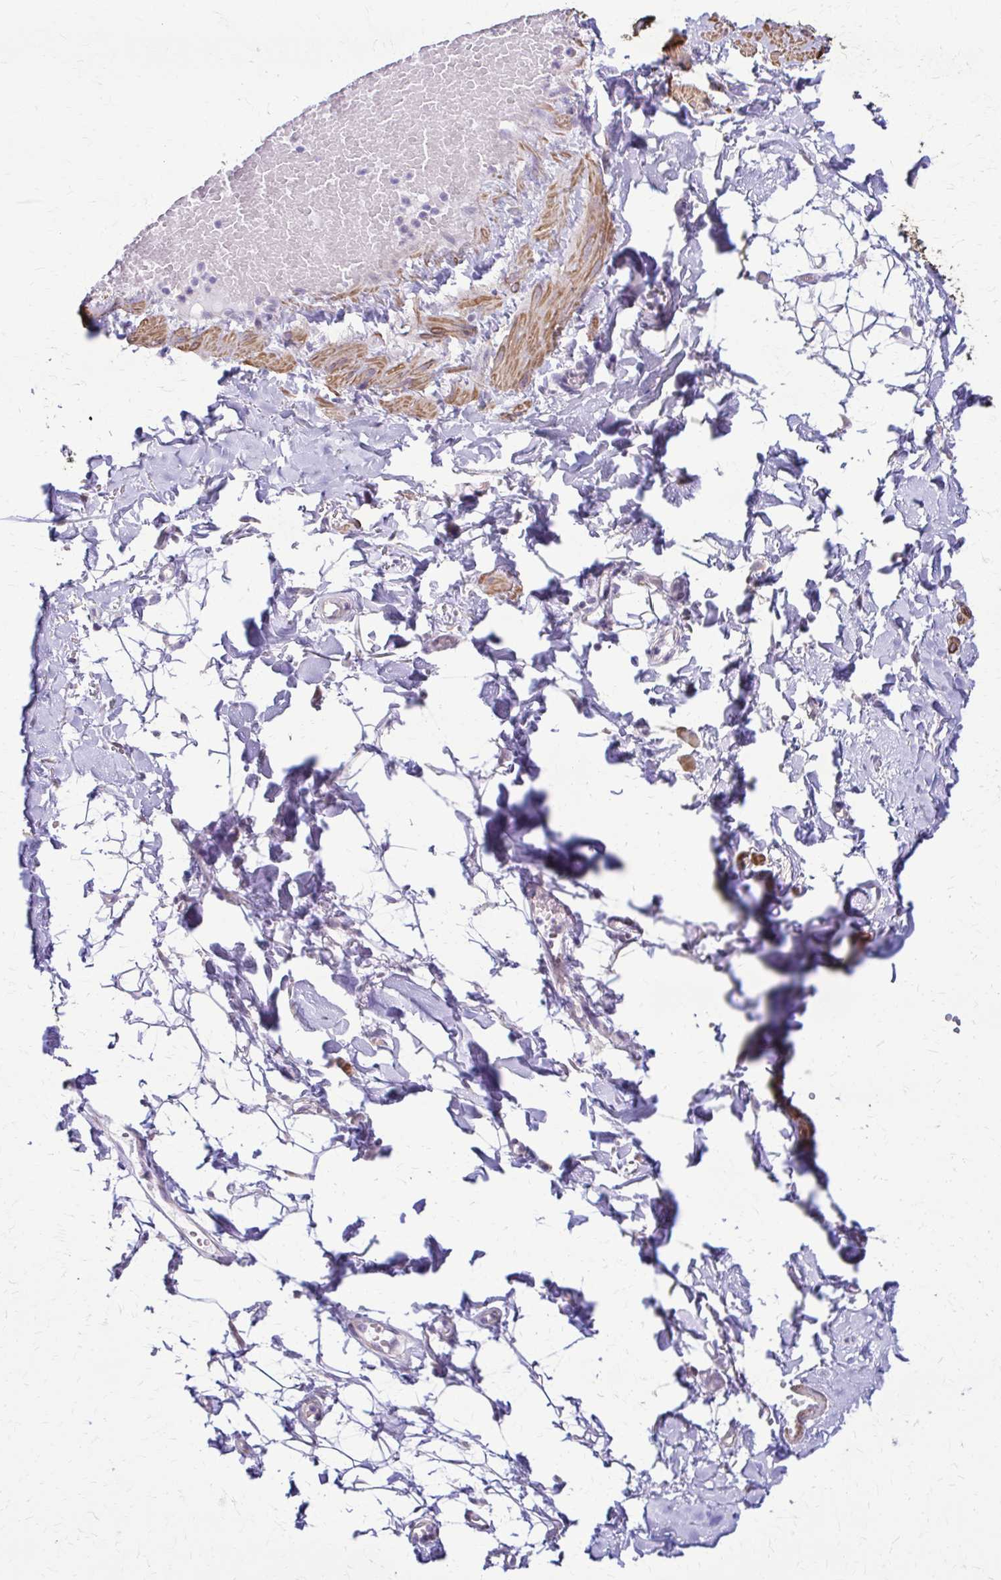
{"staining": {"intensity": "negative", "quantity": "none", "location": "none"}, "tissue": "adipose tissue", "cell_type": "Adipocytes", "image_type": "normal", "snomed": [{"axis": "morphology", "description": "Normal tissue, NOS"}, {"axis": "topography", "description": "Anal"}, {"axis": "topography", "description": "Peripheral nerve tissue"}], "caption": "Immunohistochemistry (IHC) micrograph of unremarkable human adipose tissue stained for a protein (brown), which demonstrates no staining in adipocytes. Nuclei are stained in blue.", "gene": "DSP", "patient": {"sex": "male", "age": 78}}